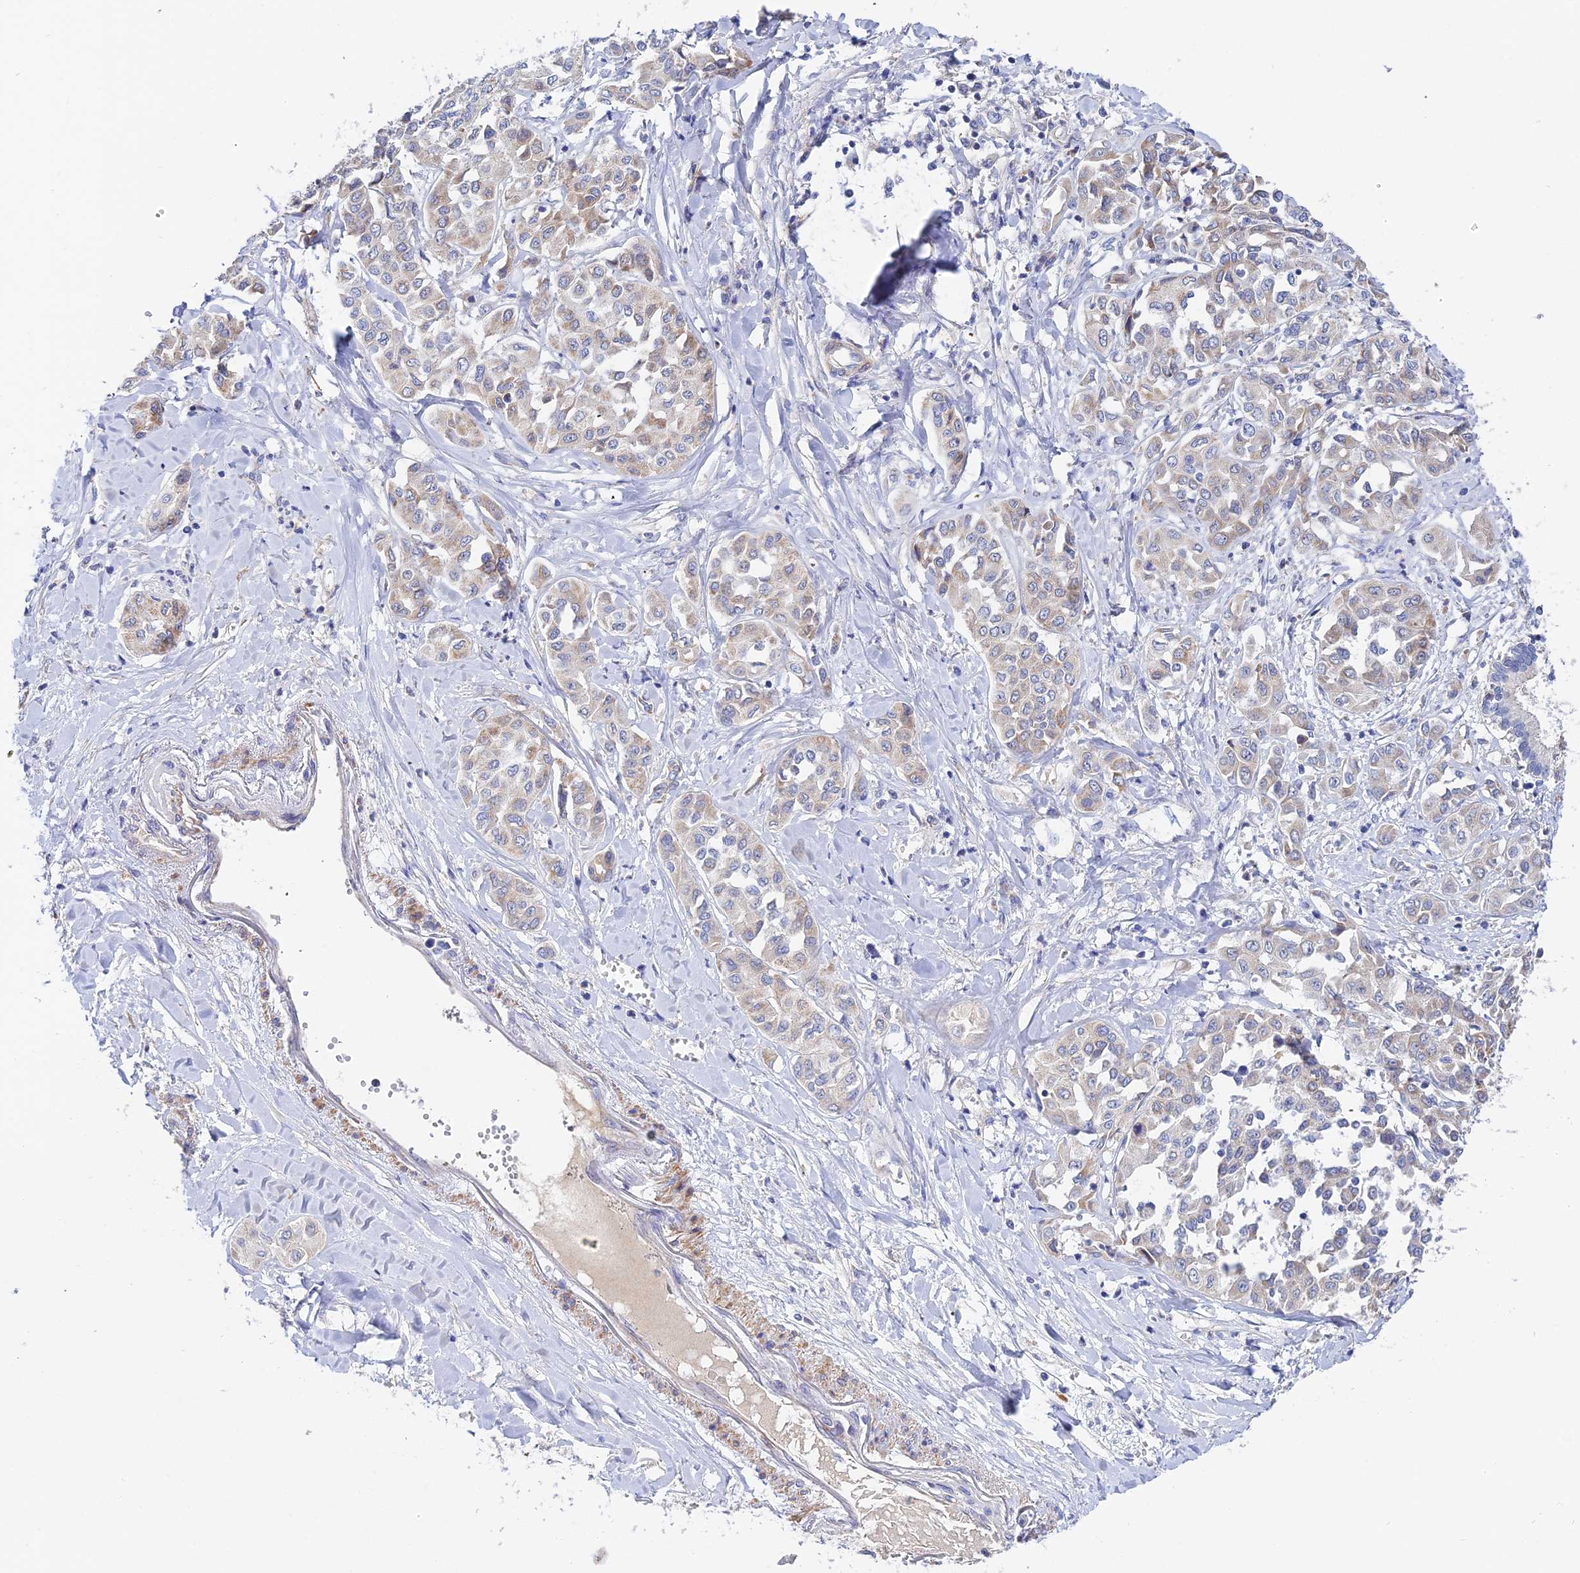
{"staining": {"intensity": "weak", "quantity": ">75%", "location": "cytoplasmic/membranous"}, "tissue": "liver cancer", "cell_type": "Tumor cells", "image_type": "cancer", "snomed": [{"axis": "morphology", "description": "Cholangiocarcinoma"}, {"axis": "topography", "description": "Liver"}], "caption": "Brown immunohistochemical staining in cholangiocarcinoma (liver) reveals weak cytoplasmic/membranous expression in about >75% of tumor cells.", "gene": "ACOT2", "patient": {"sex": "female", "age": 77}}